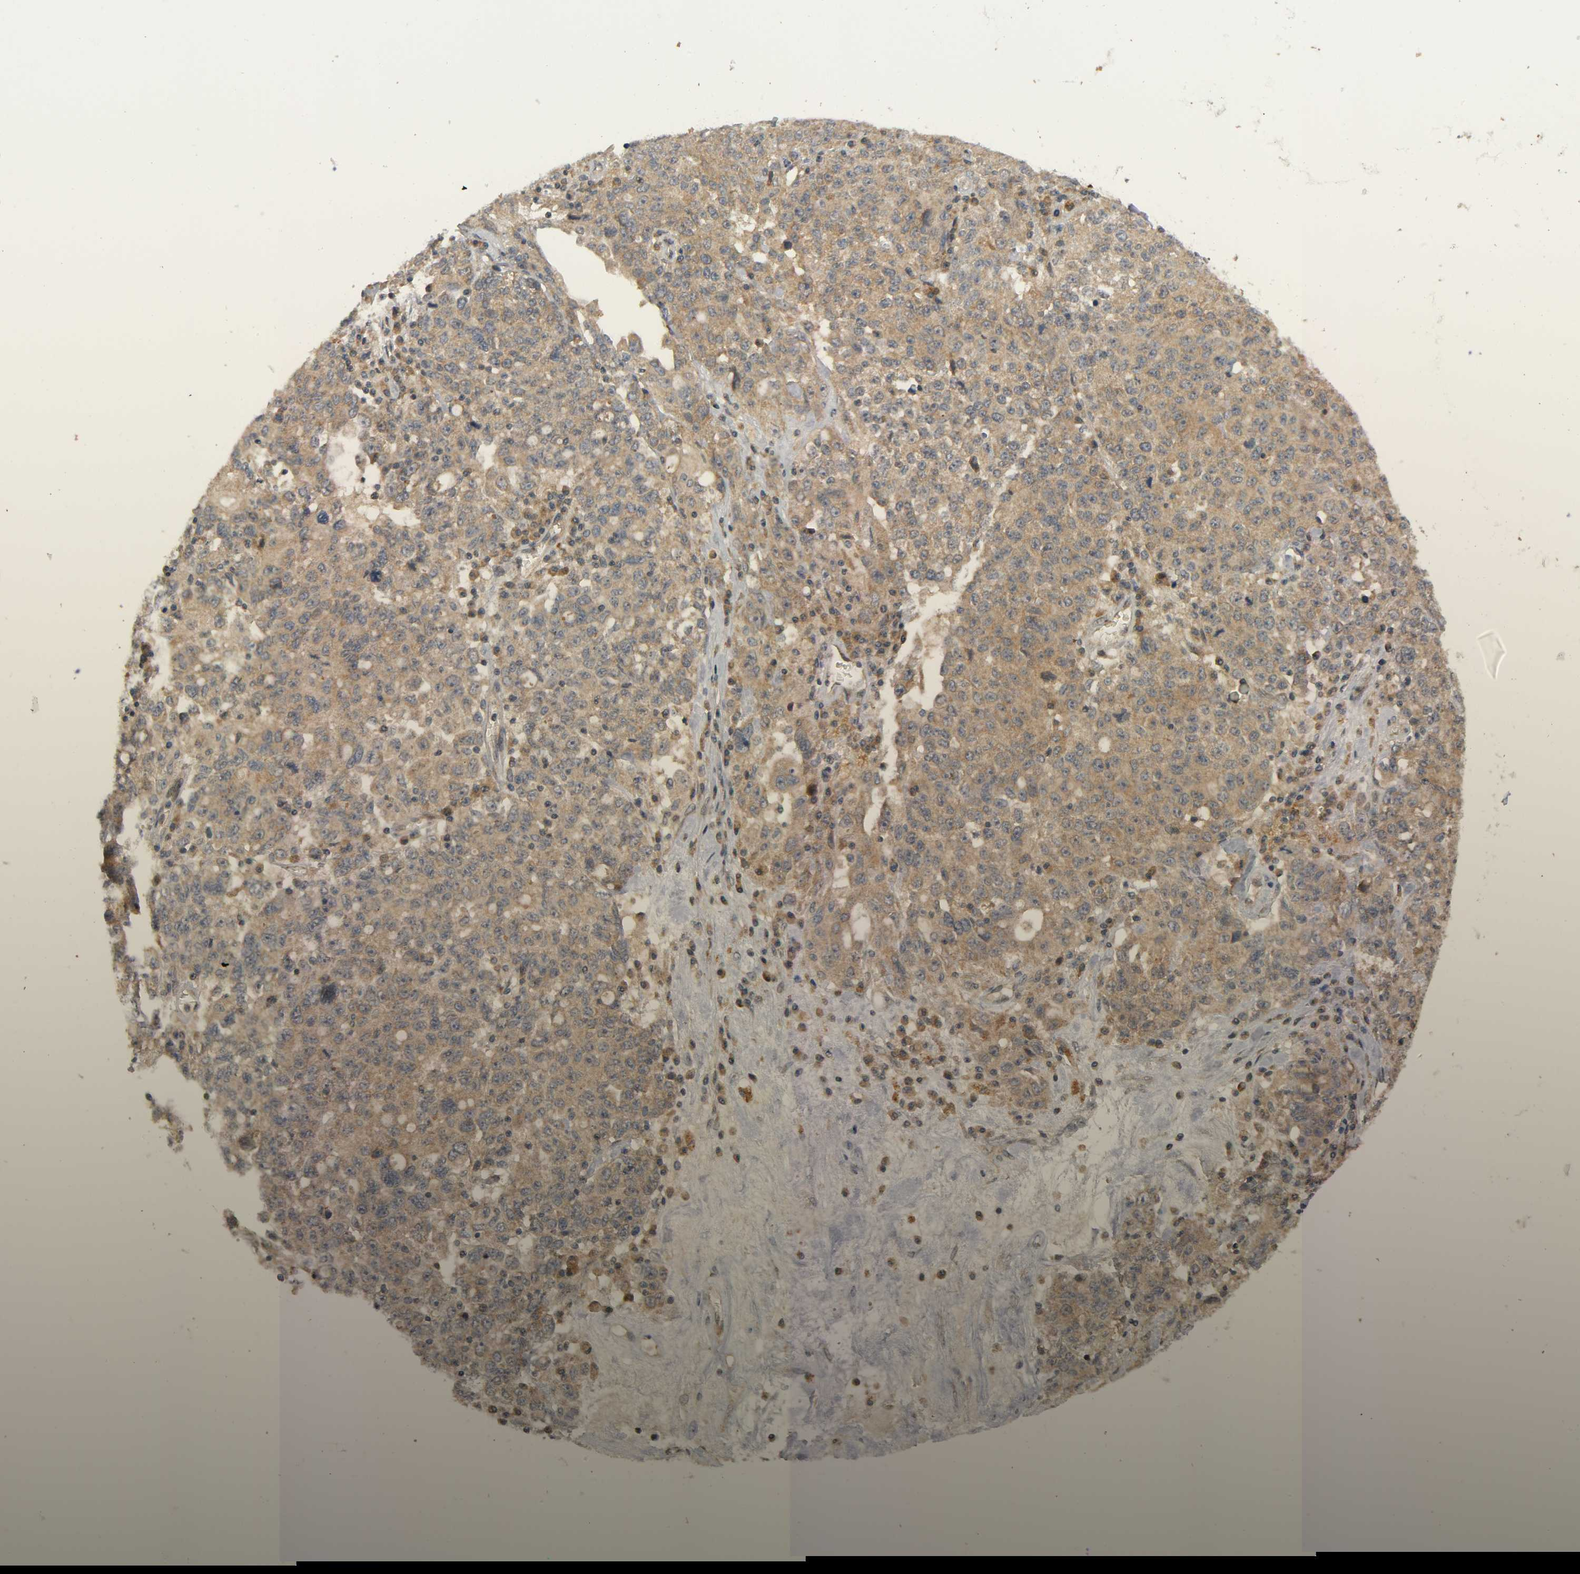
{"staining": {"intensity": "moderate", "quantity": ">75%", "location": "cytoplasmic/membranous"}, "tissue": "ovarian cancer", "cell_type": "Tumor cells", "image_type": "cancer", "snomed": [{"axis": "morphology", "description": "Carcinoma, endometroid"}, {"axis": "topography", "description": "Ovary"}], "caption": "Brown immunohistochemical staining in human endometroid carcinoma (ovarian) reveals moderate cytoplasmic/membranous expression in approximately >75% of tumor cells.", "gene": "MAPK8", "patient": {"sex": "female", "age": 62}}